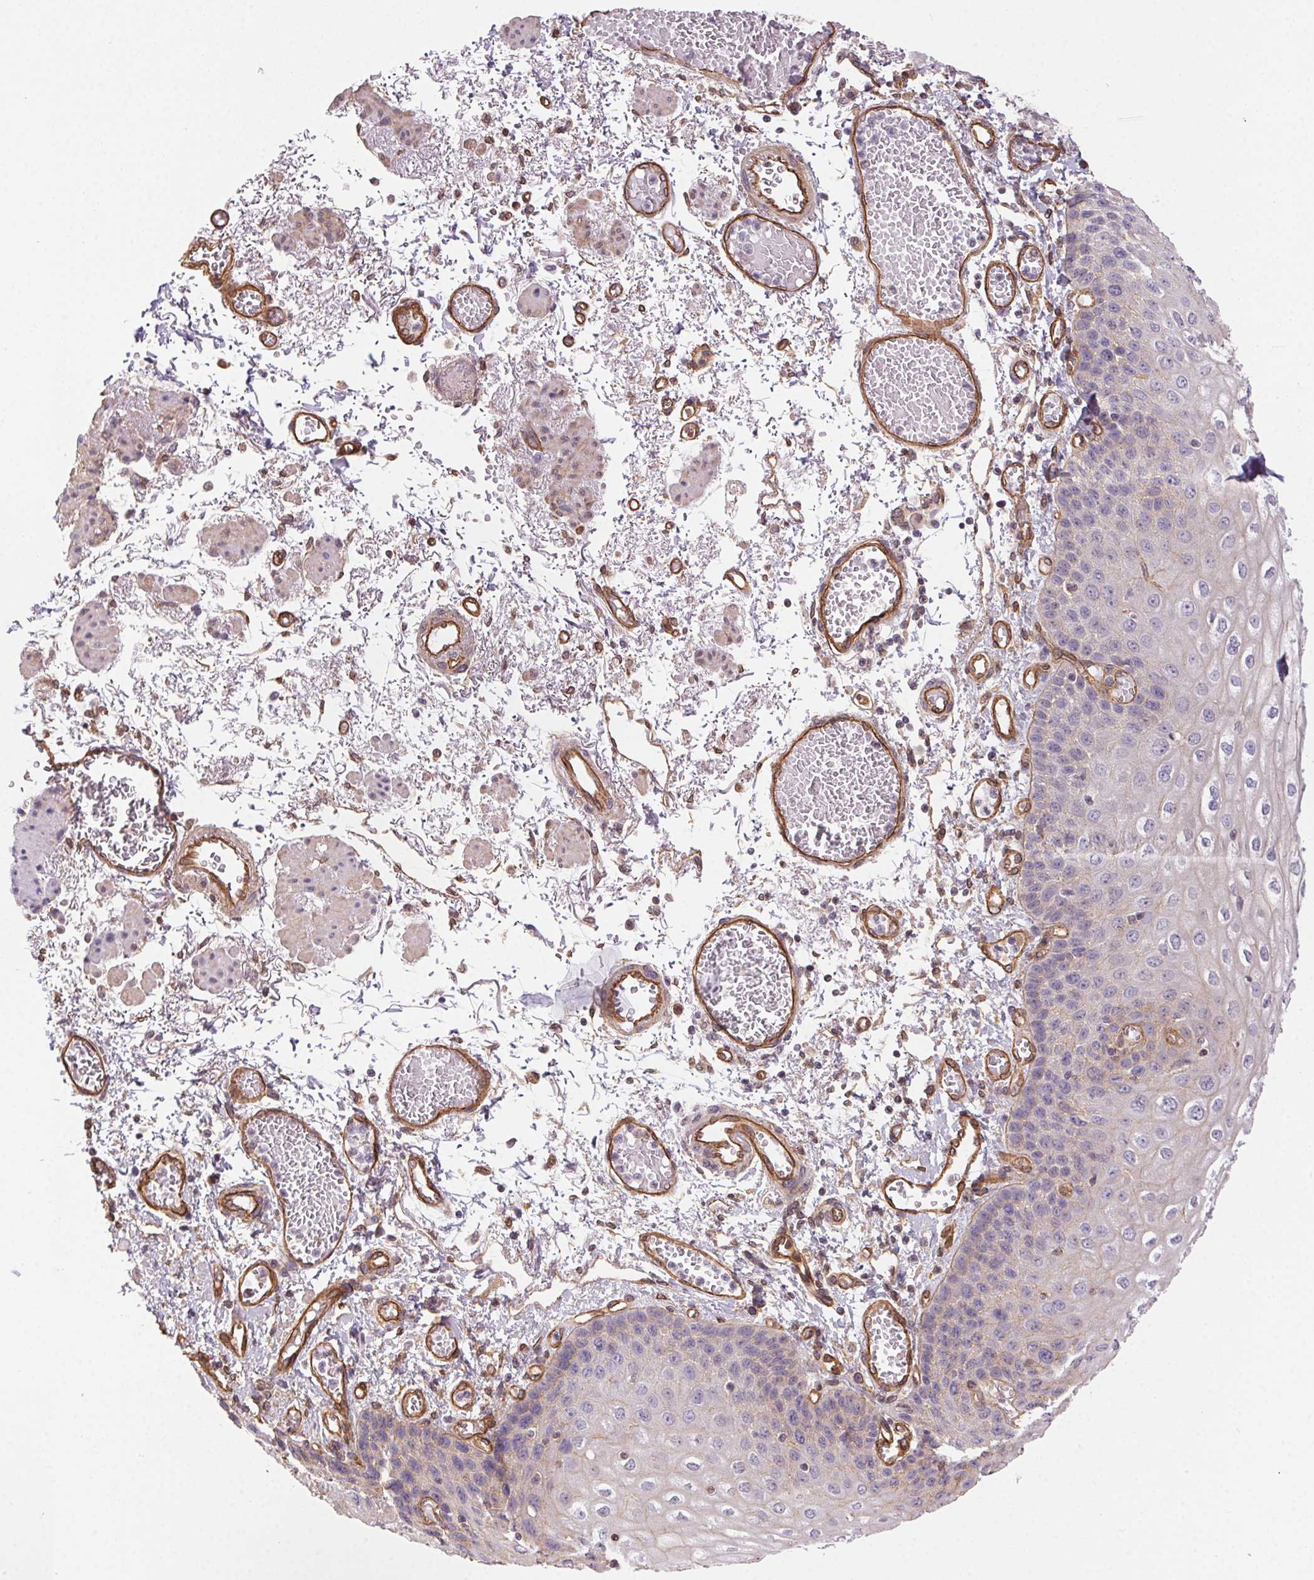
{"staining": {"intensity": "weak", "quantity": "<25%", "location": "cytoplasmic/membranous"}, "tissue": "esophagus", "cell_type": "Squamous epithelial cells", "image_type": "normal", "snomed": [{"axis": "morphology", "description": "Normal tissue, NOS"}, {"axis": "morphology", "description": "Adenocarcinoma, NOS"}, {"axis": "topography", "description": "Esophagus"}], "caption": "This is a photomicrograph of immunohistochemistry (IHC) staining of normal esophagus, which shows no positivity in squamous epithelial cells. (DAB immunohistochemistry with hematoxylin counter stain).", "gene": "PLA2G4F", "patient": {"sex": "male", "age": 81}}